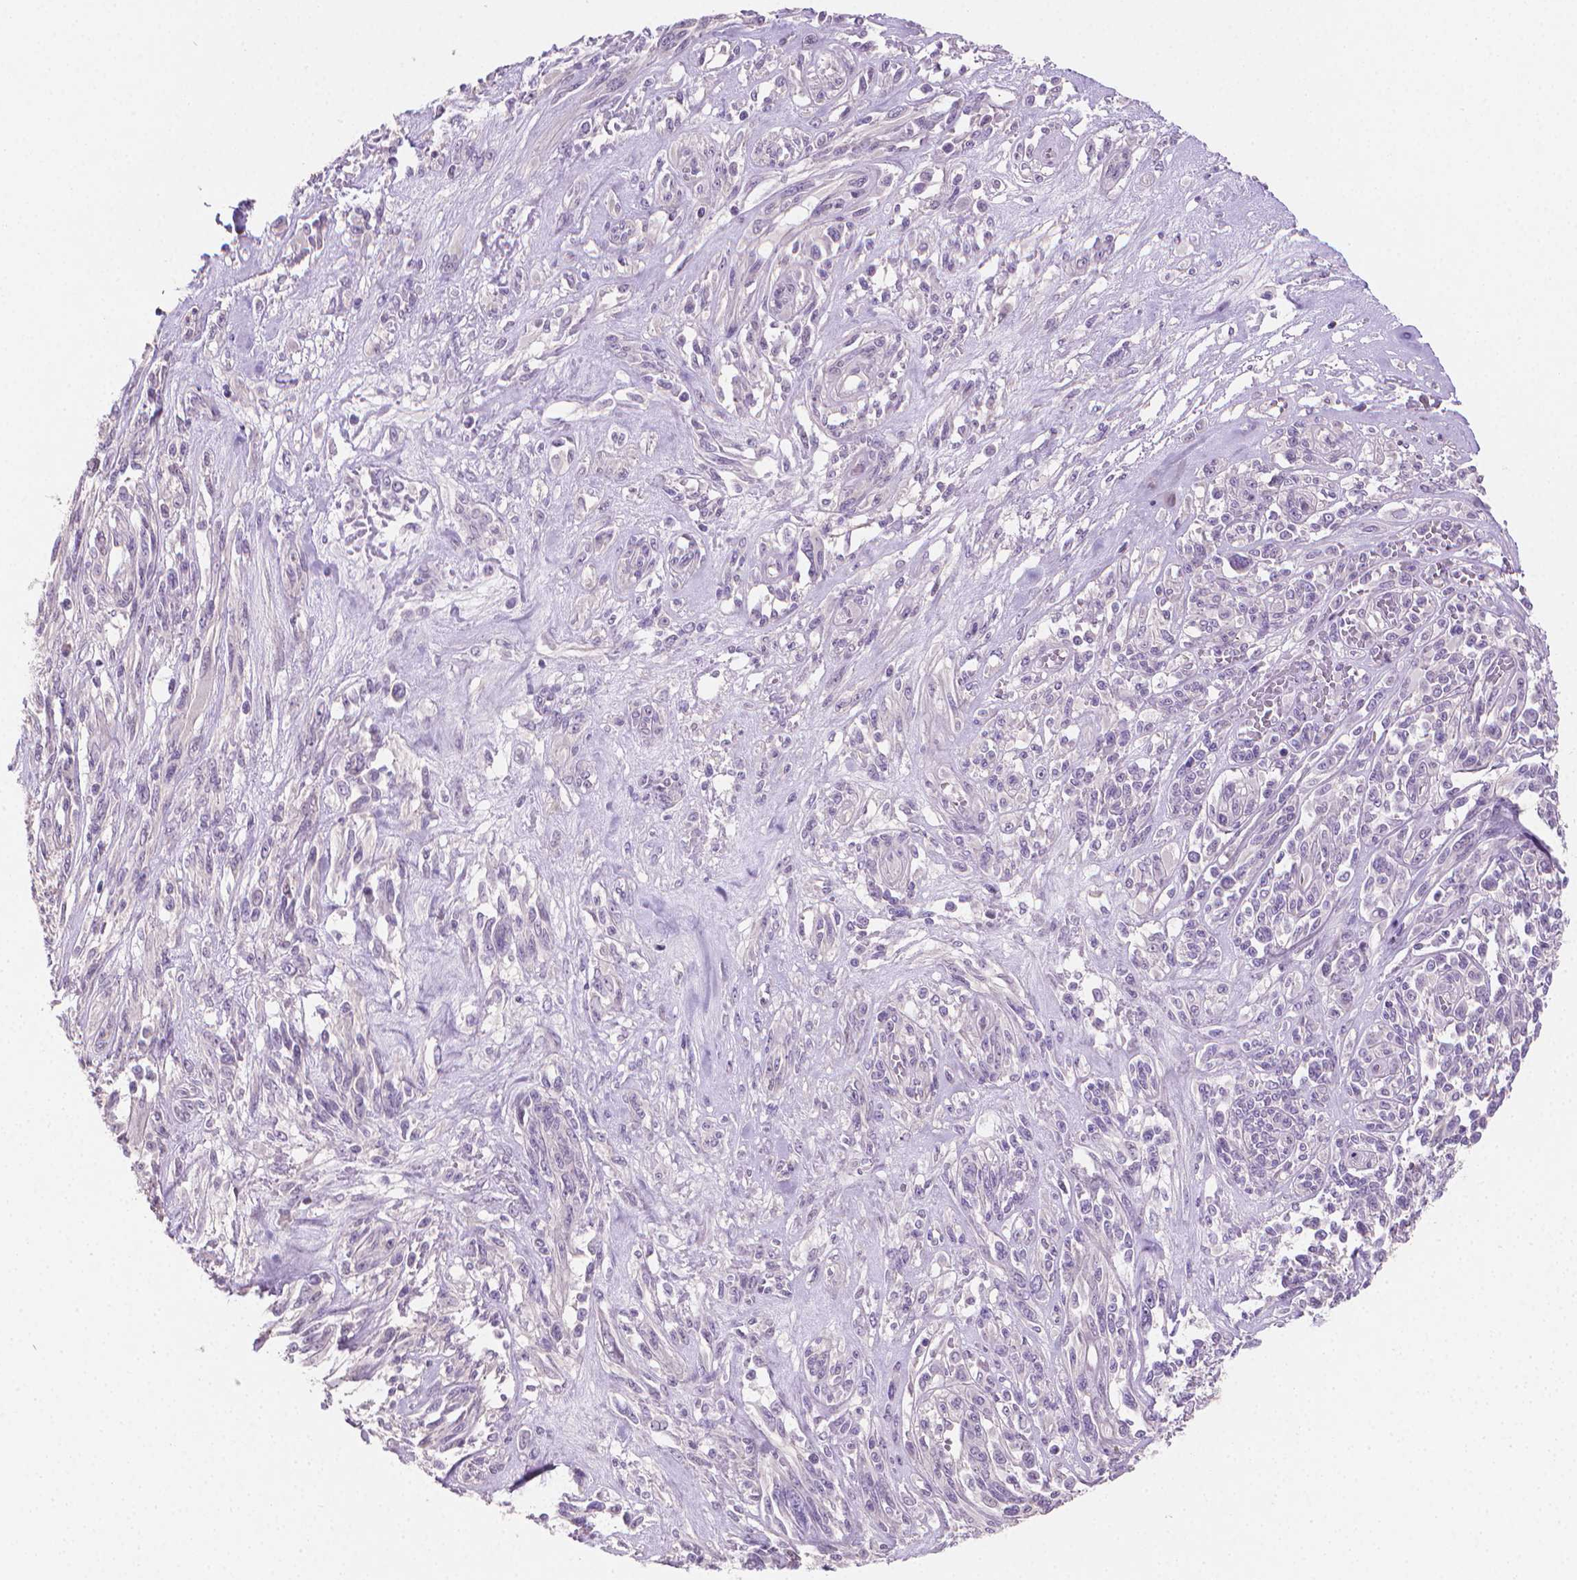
{"staining": {"intensity": "negative", "quantity": "none", "location": "none"}, "tissue": "melanoma", "cell_type": "Tumor cells", "image_type": "cancer", "snomed": [{"axis": "morphology", "description": "Malignant melanoma, NOS"}, {"axis": "topography", "description": "Skin"}], "caption": "High power microscopy photomicrograph of an IHC micrograph of melanoma, revealing no significant positivity in tumor cells.", "gene": "CLXN", "patient": {"sex": "female", "age": 91}}